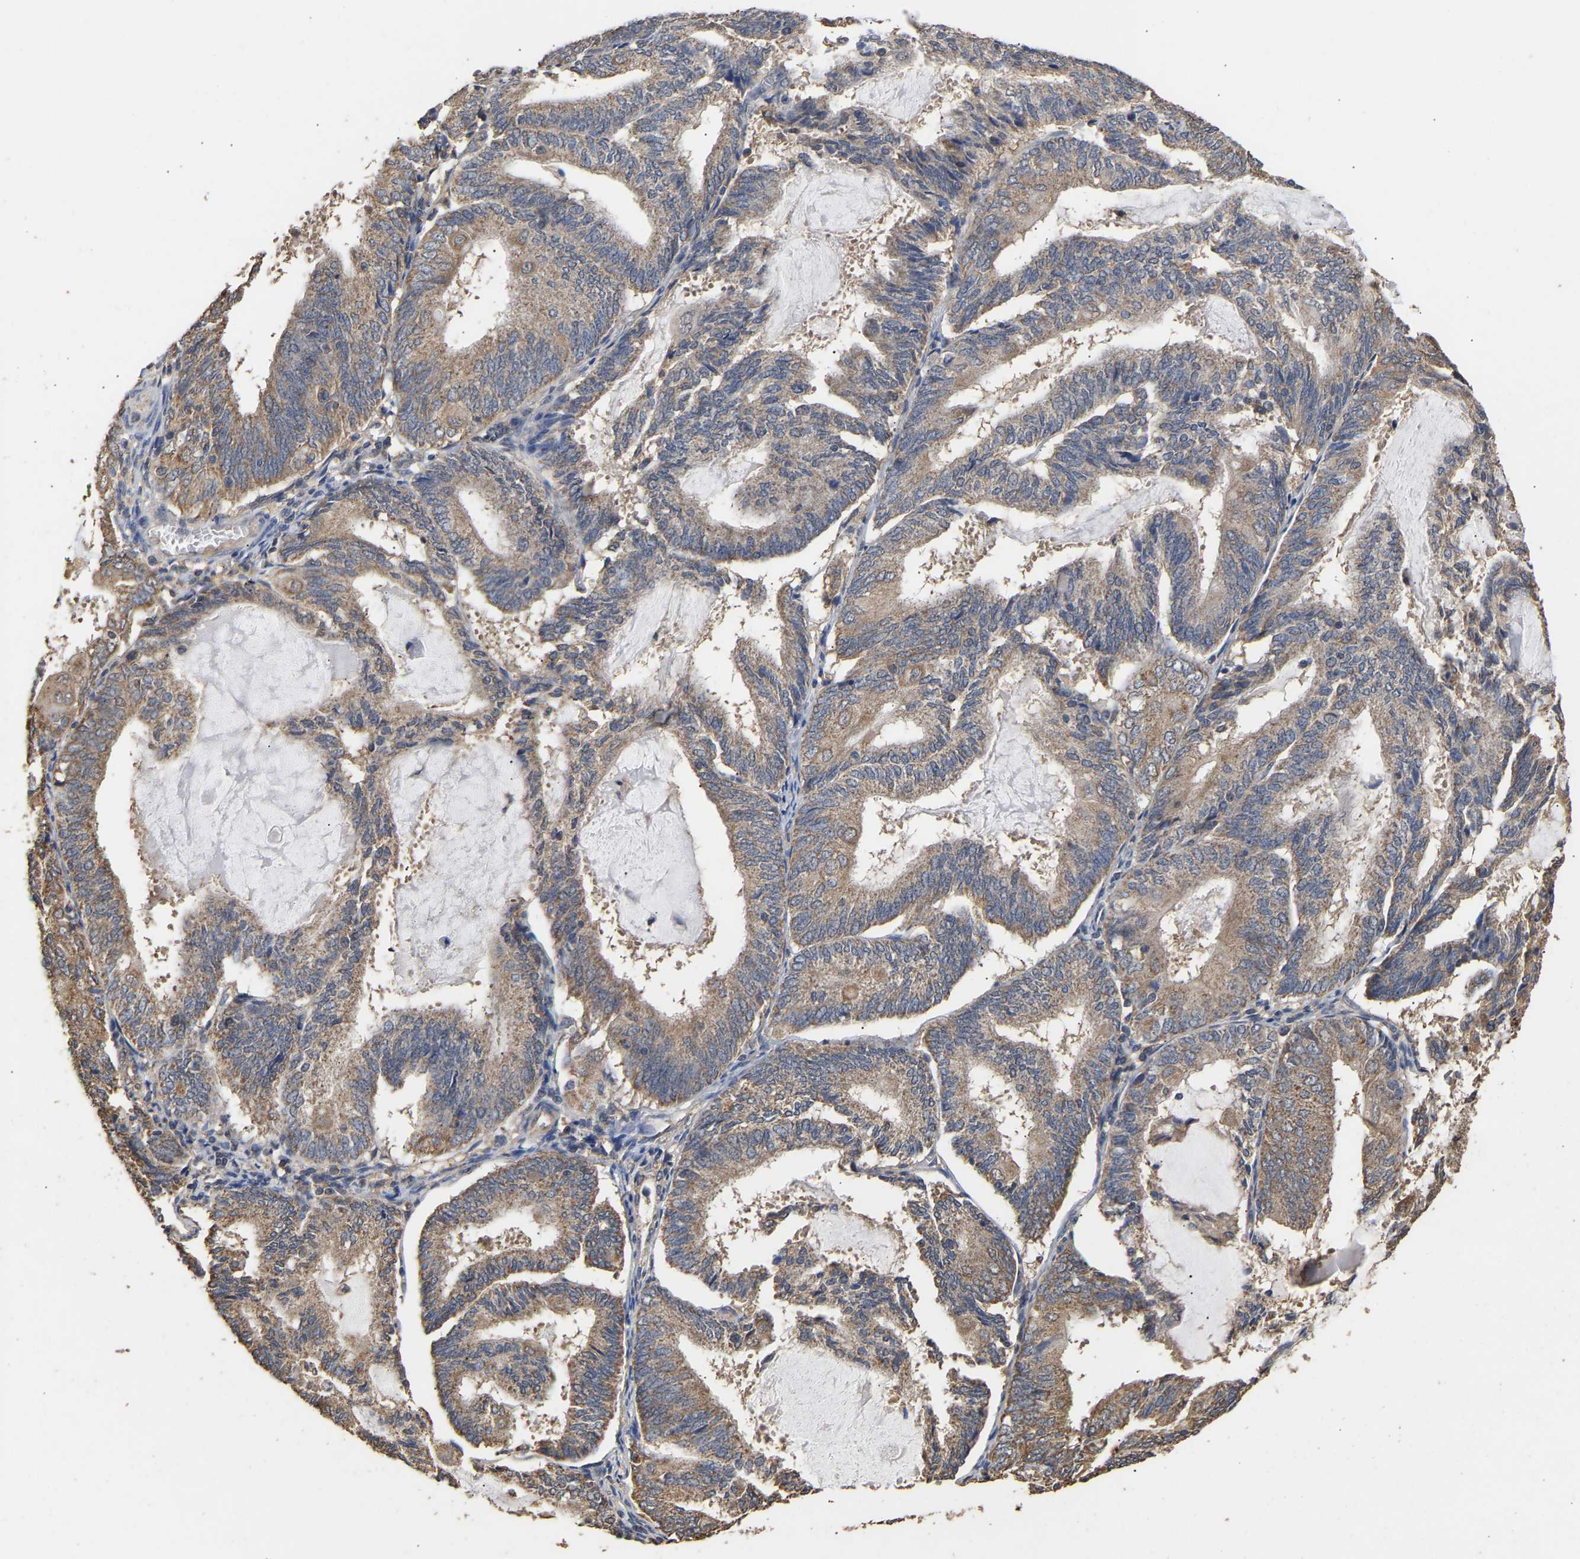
{"staining": {"intensity": "moderate", "quantity": ">75%", "location": "cytoplasmic/membranous"}, "tissue": "endometrial cancer", "cell_type": "Tumor cells", "image_type": "cancer", "snomed": [{"axis": "morphology", "description": "Adenocarcinoma, NOS"}, {"axis": "topography", "description": "Endometrium"}], "caption": "Human endometrial adenocarcinoma stained with a protein marker reveals moderate staining in tumor cells.", "gene": "ZNF26", "patient": {"sex": "female", "age": 81}}